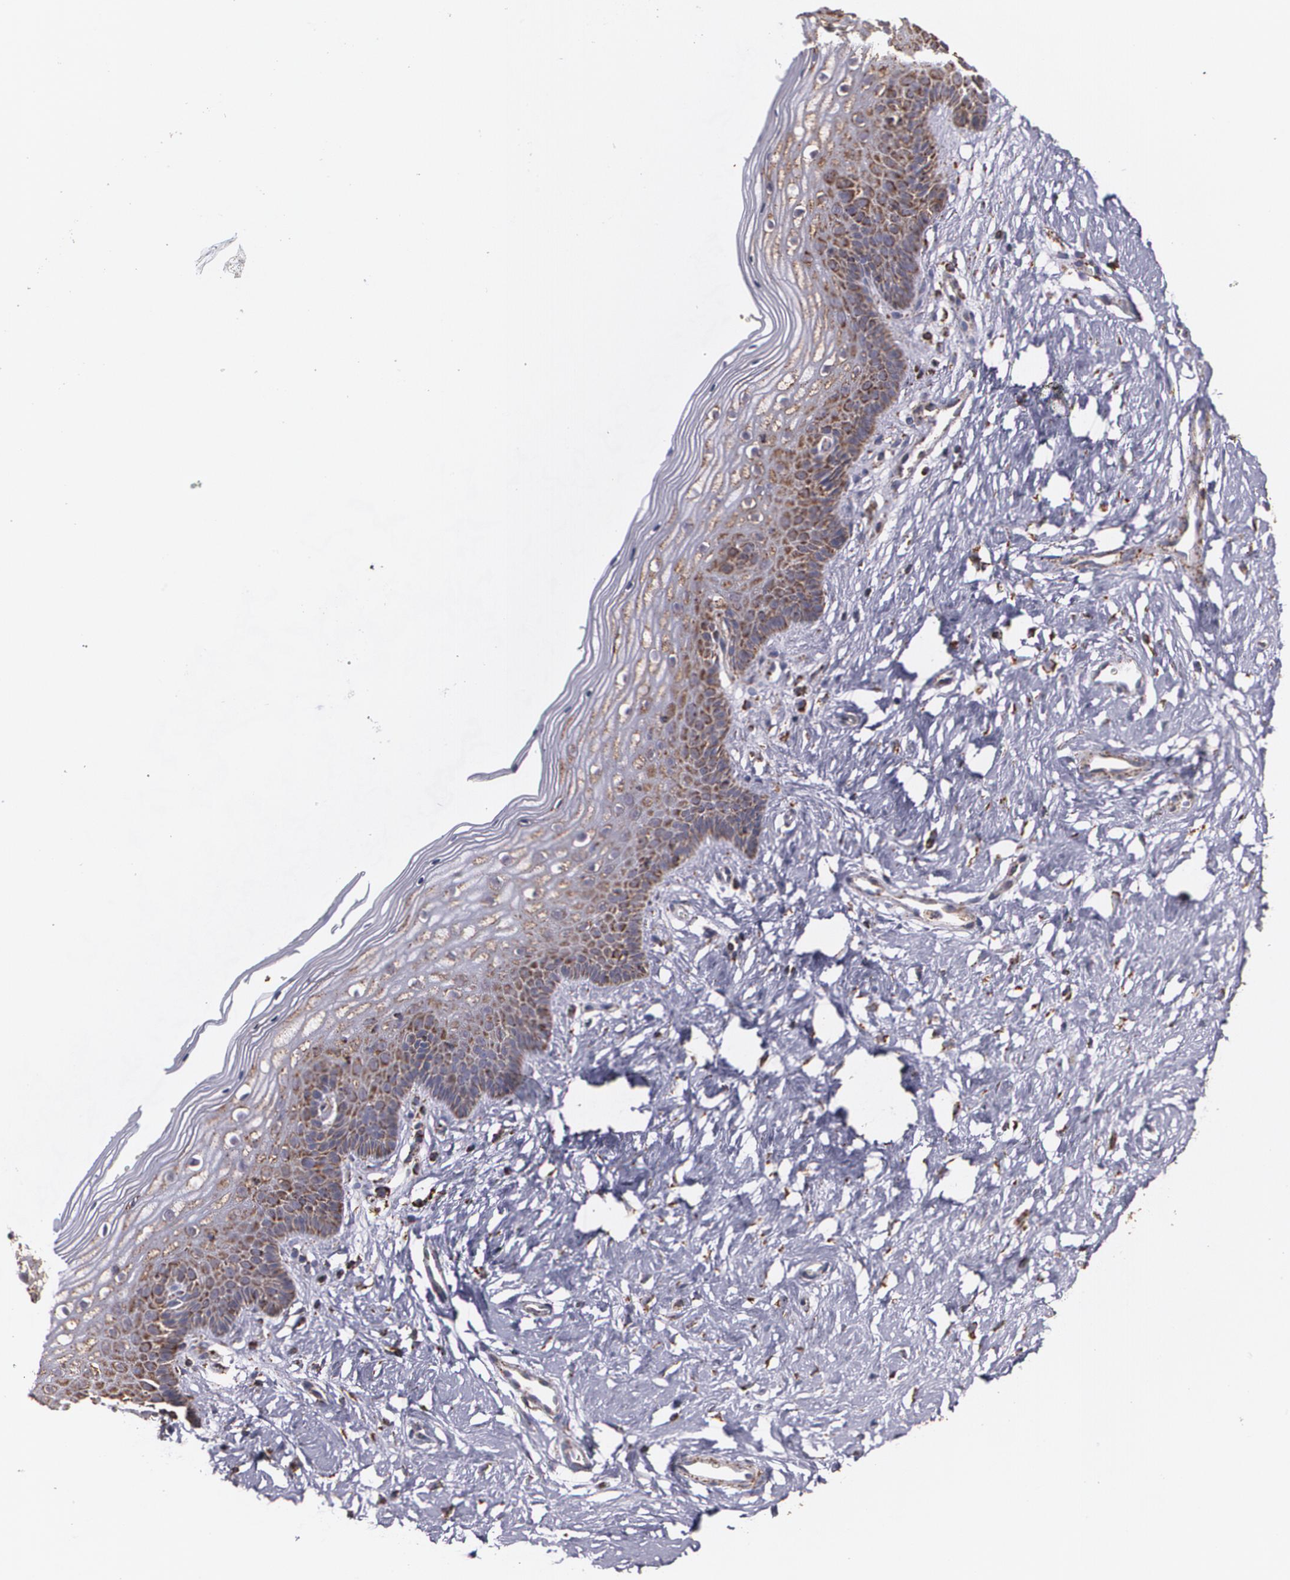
{"staining": {"intensity": "moderate", "quantity": "25%-75%", "location": "cytoplasmic/membranous"}, "tissue": "vagina", "cell_type": "Squamous epithelial cells", "image_type": "normal", "snomed": [{"axis": "morphology", "description": "Normal tissue, NOS"}, {"axis": "topography", "description": "Vagina"}], "caption": "Immunohistochemical staining of normal human vagina demonstrates medium levels of moderate cytoplasmic/membranous expression in approximately 25%-75% of squamous epithelial cells. The staining was performed using DAB (3,3'-diaminobenzidine) to visualize the protein expression in brown, while the nuclei were stained in blue with hematoxylin (Magnification: 20x).", "gene": "HSPD1", "patient": {"sex": "female", "age": 46}}